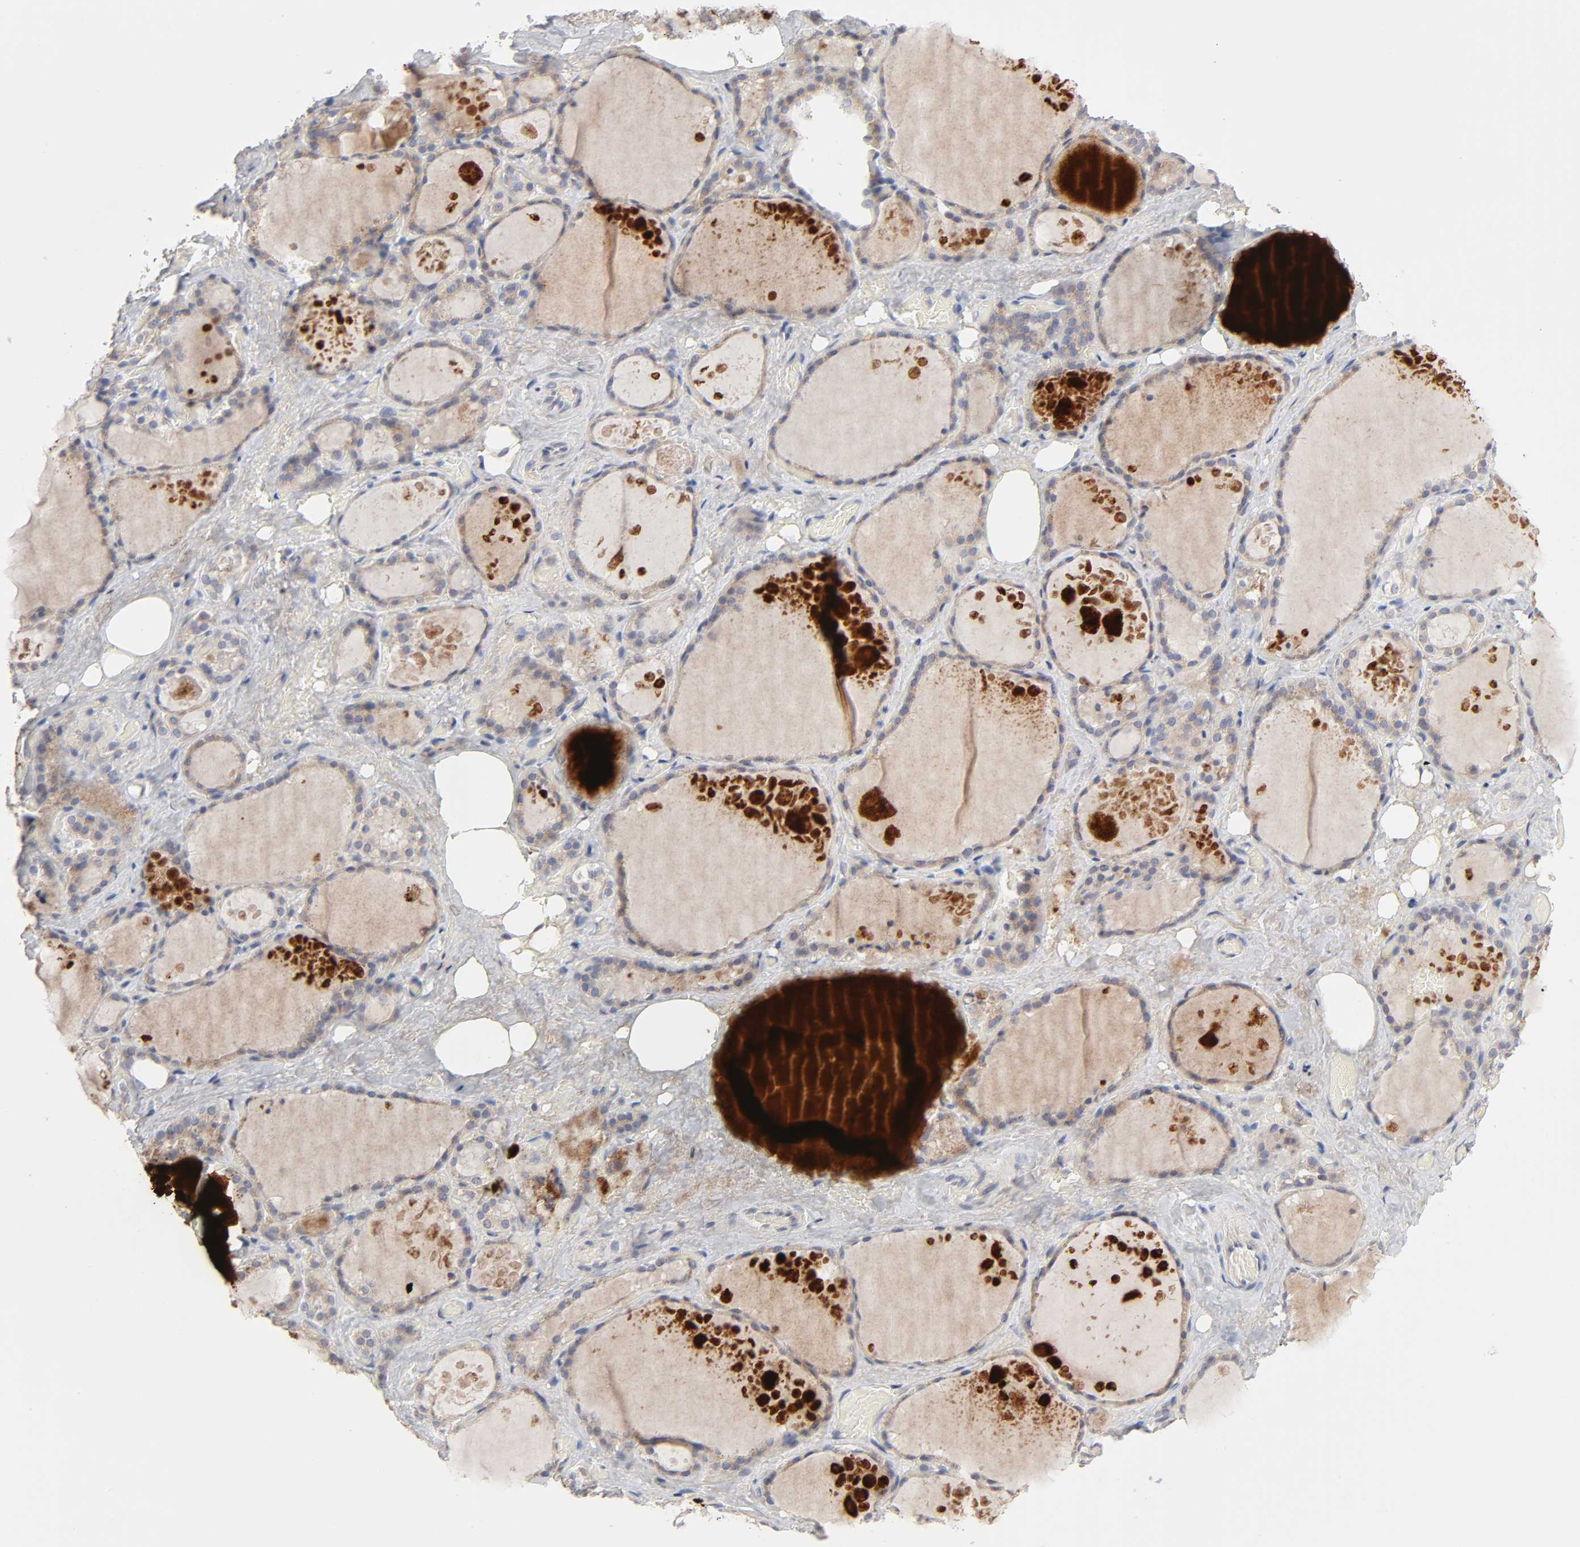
{"staining": {"intensity": "strong", "quantity": ">75%", "location": "cytoplasmic/membranous"}, "tissue": "thyroid gland", "cell_type": "Glandular cells", "image_type": "normal", "snomed": [{"axis": "morphology", "description": "Normal tissue, NOS"}, {"axis": "topography", "description": "Thyroid gland"}], "caption": "Brown immunohistochemical staining in unremarkable thyroid gland demonstrates strong cytoplasmic/membranous positivity in about >75% of glandular cells.", "gene": "IL4R", "patient": {"sex": "male", "age": 61}}